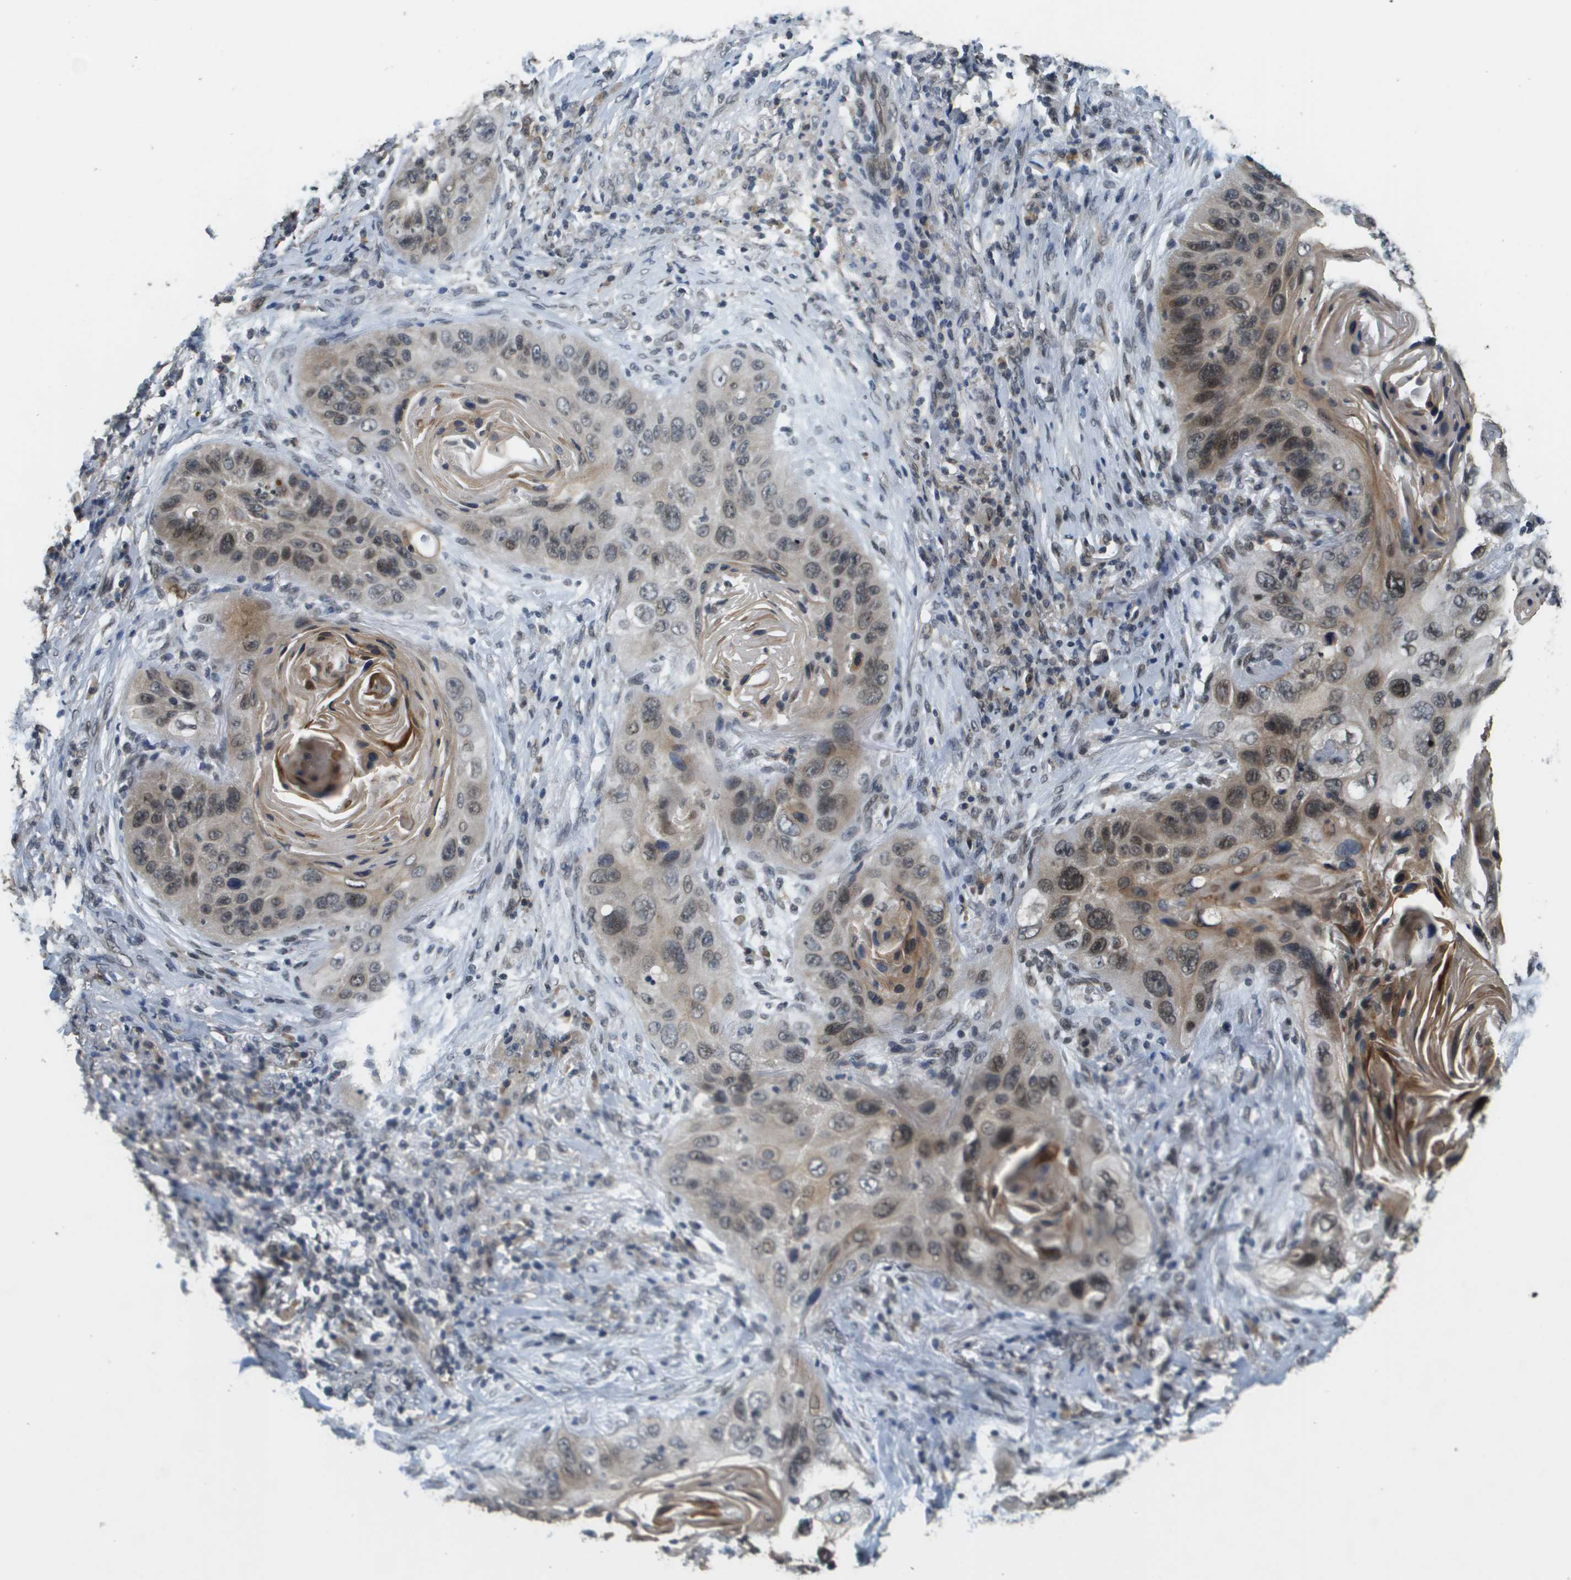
{"staining": {"intensity": "moderate", "quantity": ">75%", "location": "cytoplasmic/membranous,nuclear"}, "tissue": "lung cancer", "cell_type": "Tumor cells", "image_type": "cancer", "snomed": [{"axis": "morphology", "description": "Squamous cell carcinoma, NOS"}, {"axis": "topography", "description": "Lung"}], "caption": "Brown immunohistochemical staining in lung cancer demonstrates moderate cytoplasmic/membranous and nuclear positivity in approximately >75% of tumor cells.", "gene": "FANCC", "patient": {"sex": "female", "age": 67}}